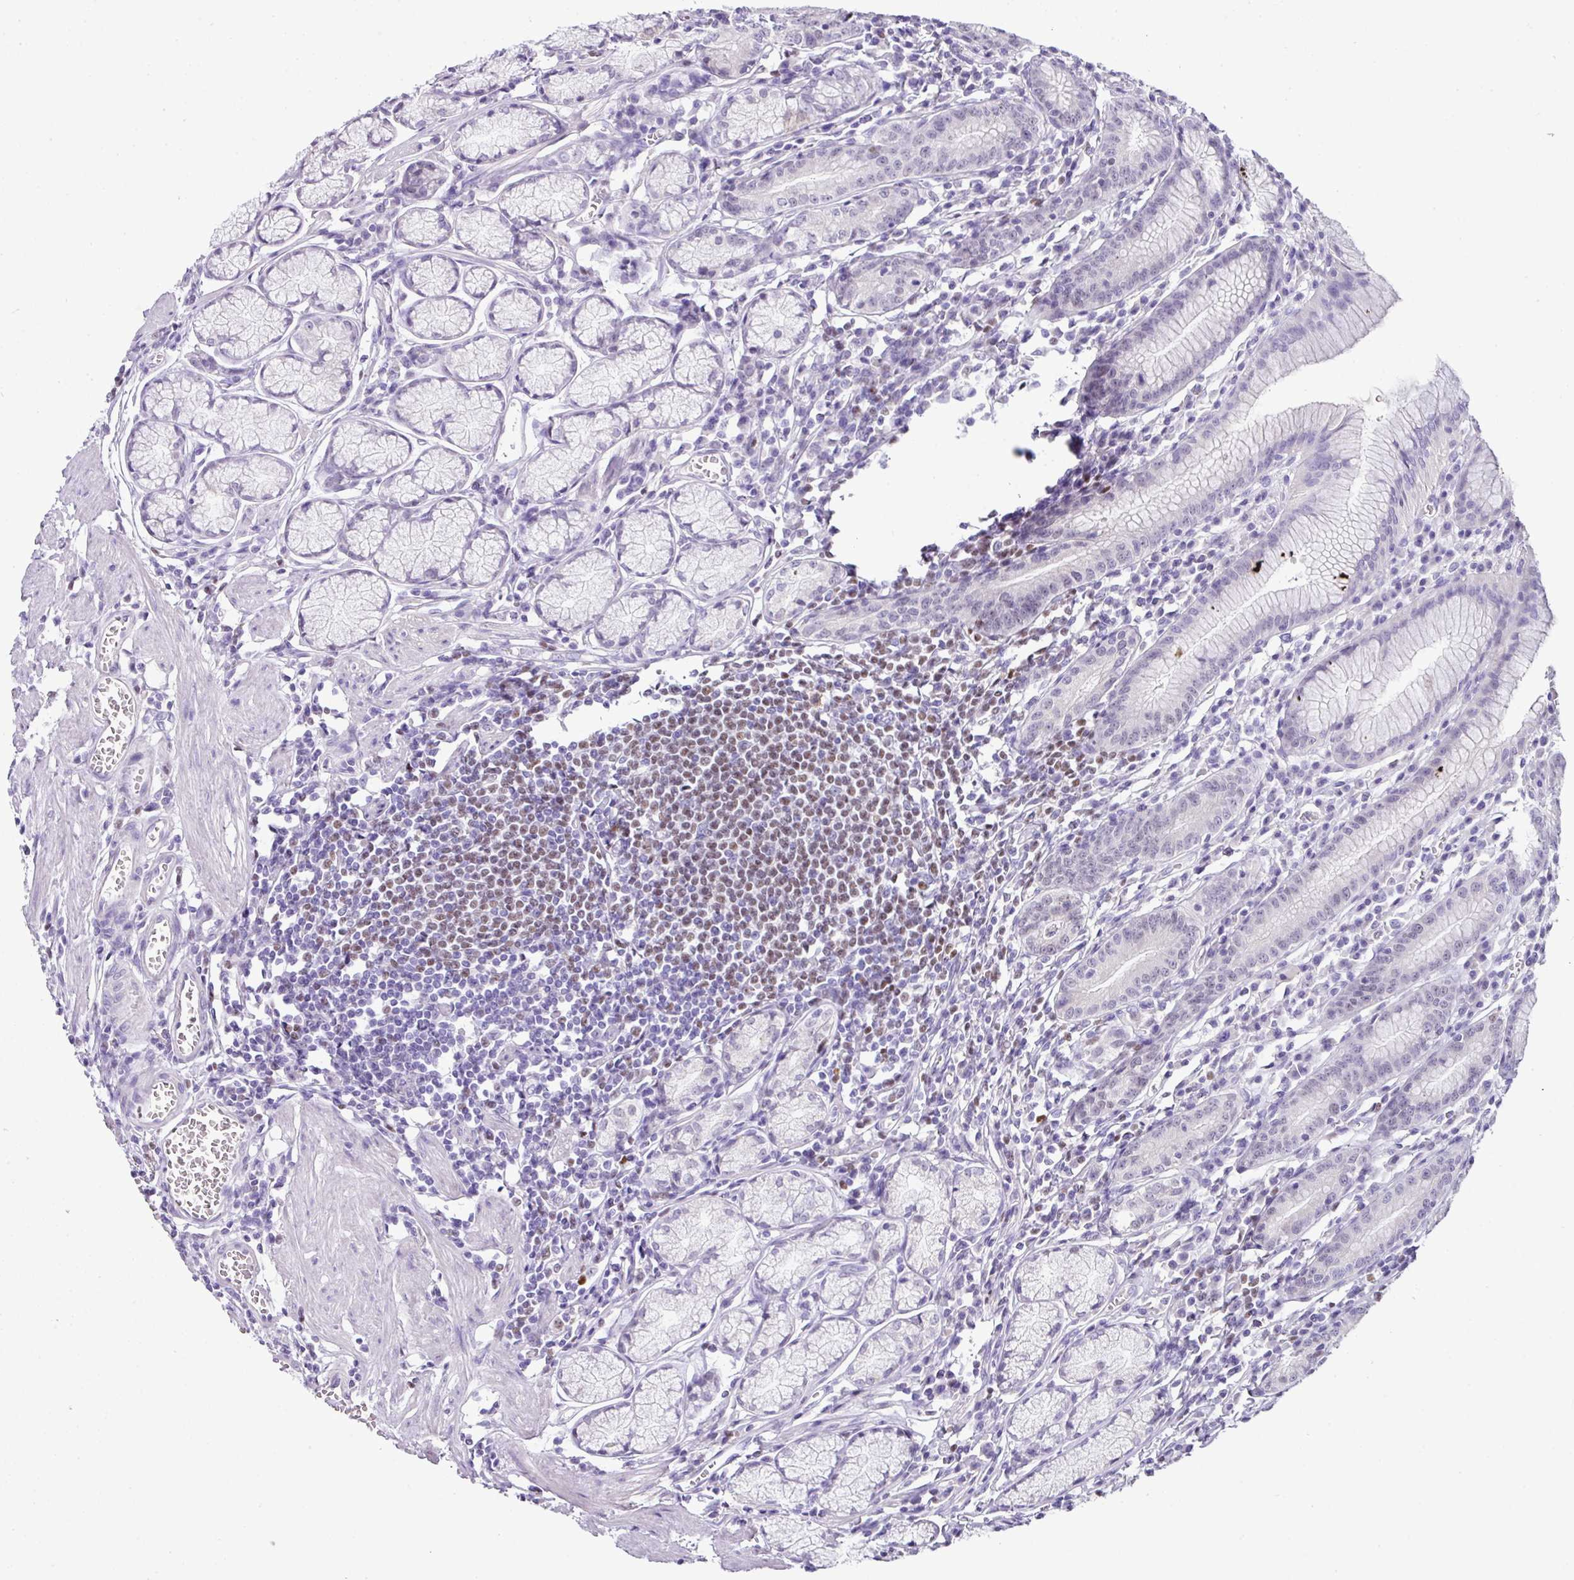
{"staining": {"intensity": "moderate", "quantity": "<25%", "location": "cytoplasmic/membranous"}, "tissue": "stomach", "cell_type": "Glandular cells", "image_type": "normal", "snomed": [{"axis": "morphology", "description": "Normal tissue, NOS"}, {"axis": "topography", "description": "Stomach"}], "caption": "Protein expression analysis of unremarkable stomach displays moderate cytoplasmic/membranous staining in about <25% of glandular cells.", "gene": "BCL11A", "patient": {"sex": "male", "age": 55}}